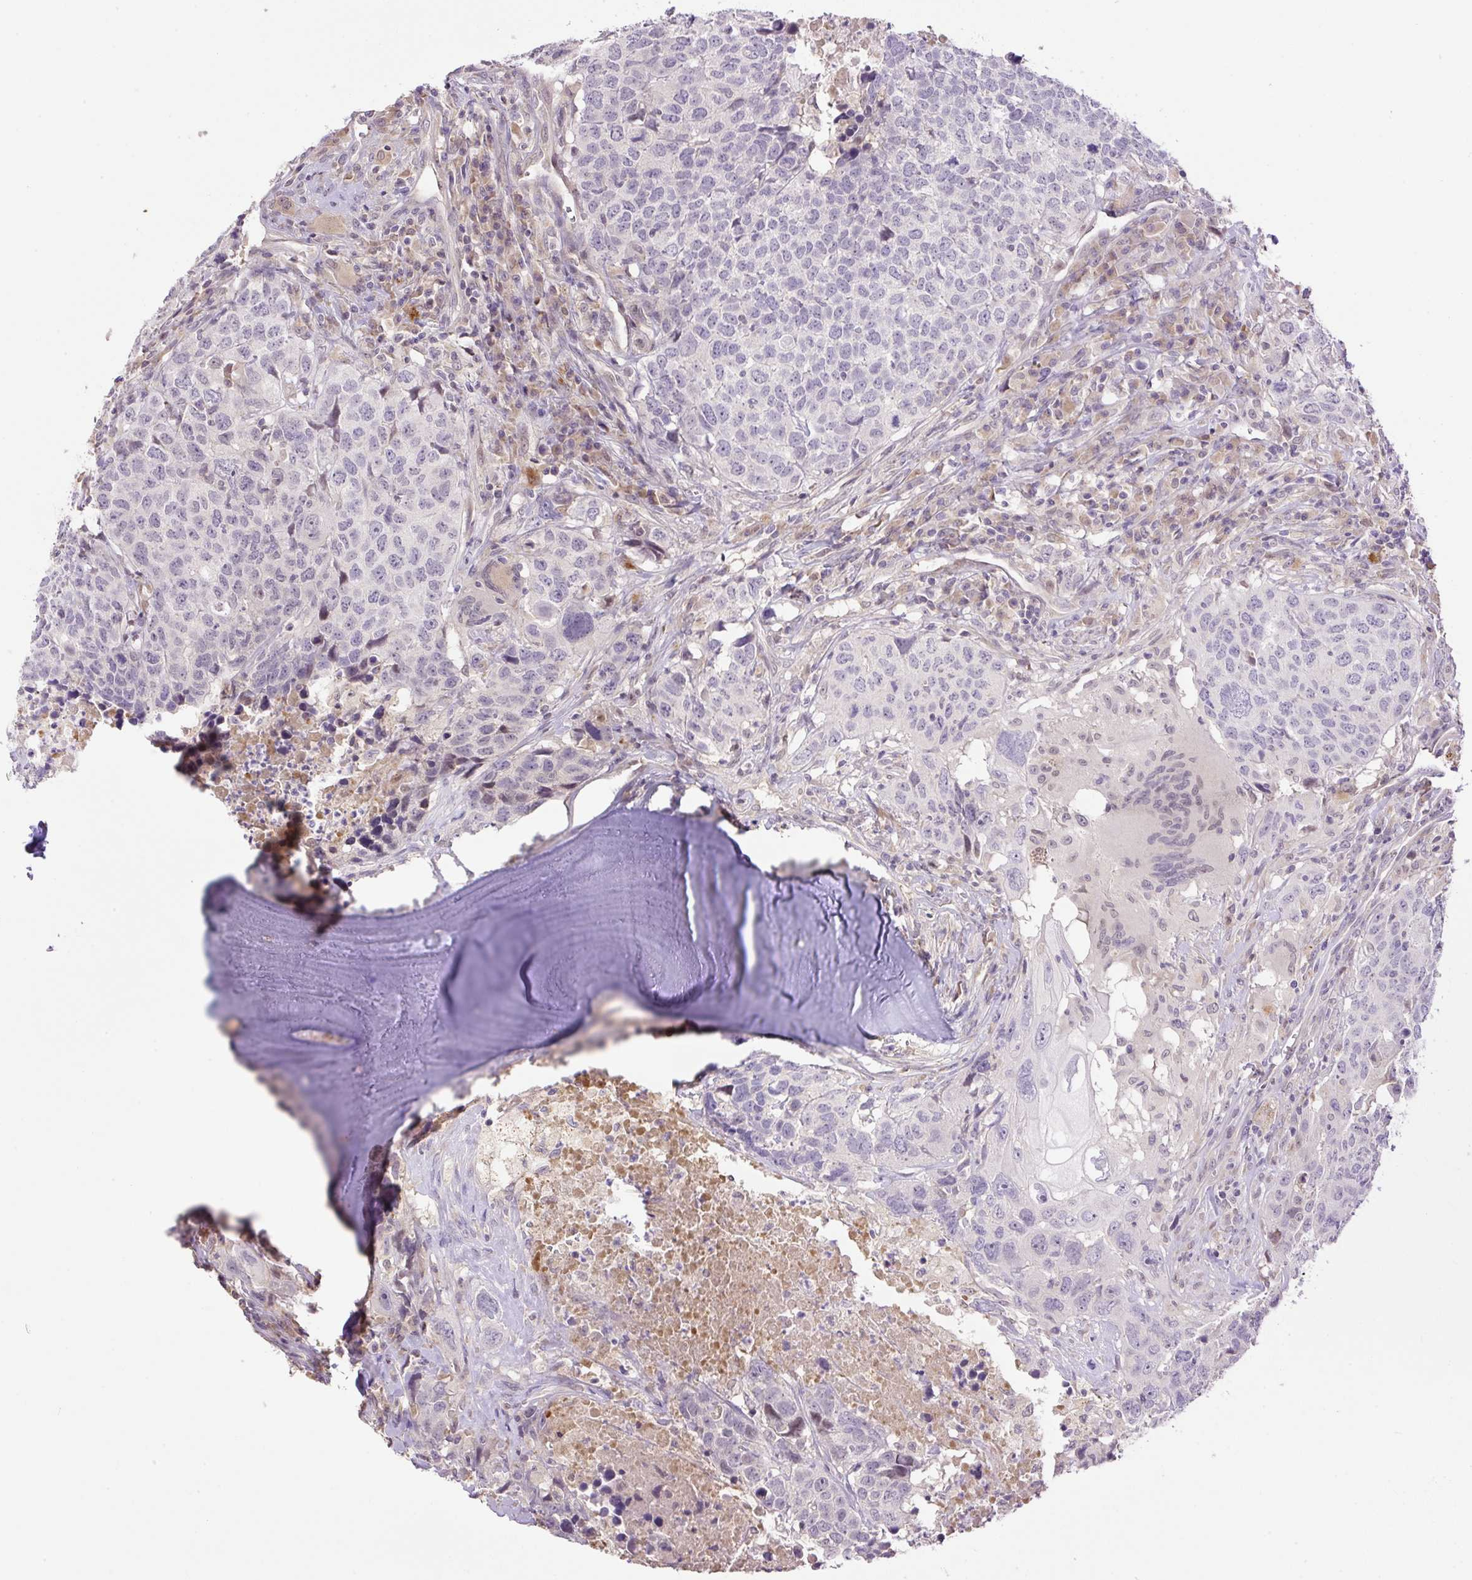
{"staining": {"intensity": "negative", "quantity": "none", "location": "none"}, "tissue": "head and neck cancer", "cell_type": "Tumor cells", "image_type": "cancer", "snomed": [{"axis": "morphology", "description": "Normal tissue, NOS"}, {"axis": "morphology", "description": "Squamous cell carcinoma, NOS"}, {"axis": "topography", "description": "Skeletal muscle"}, {"axis": "topography", "description": "Vascular tissue"}, {"axis": "topography", "description": "Peripheral nerve tissue"}, {"axis": "topography", "description": "Head-Neck"}], "caption": "Tumor cells are negative for protein expression in human head and neck squamous cell carcinoma.", "gene": "HABP4", "patient": {"sex": "male", "age": 66}}